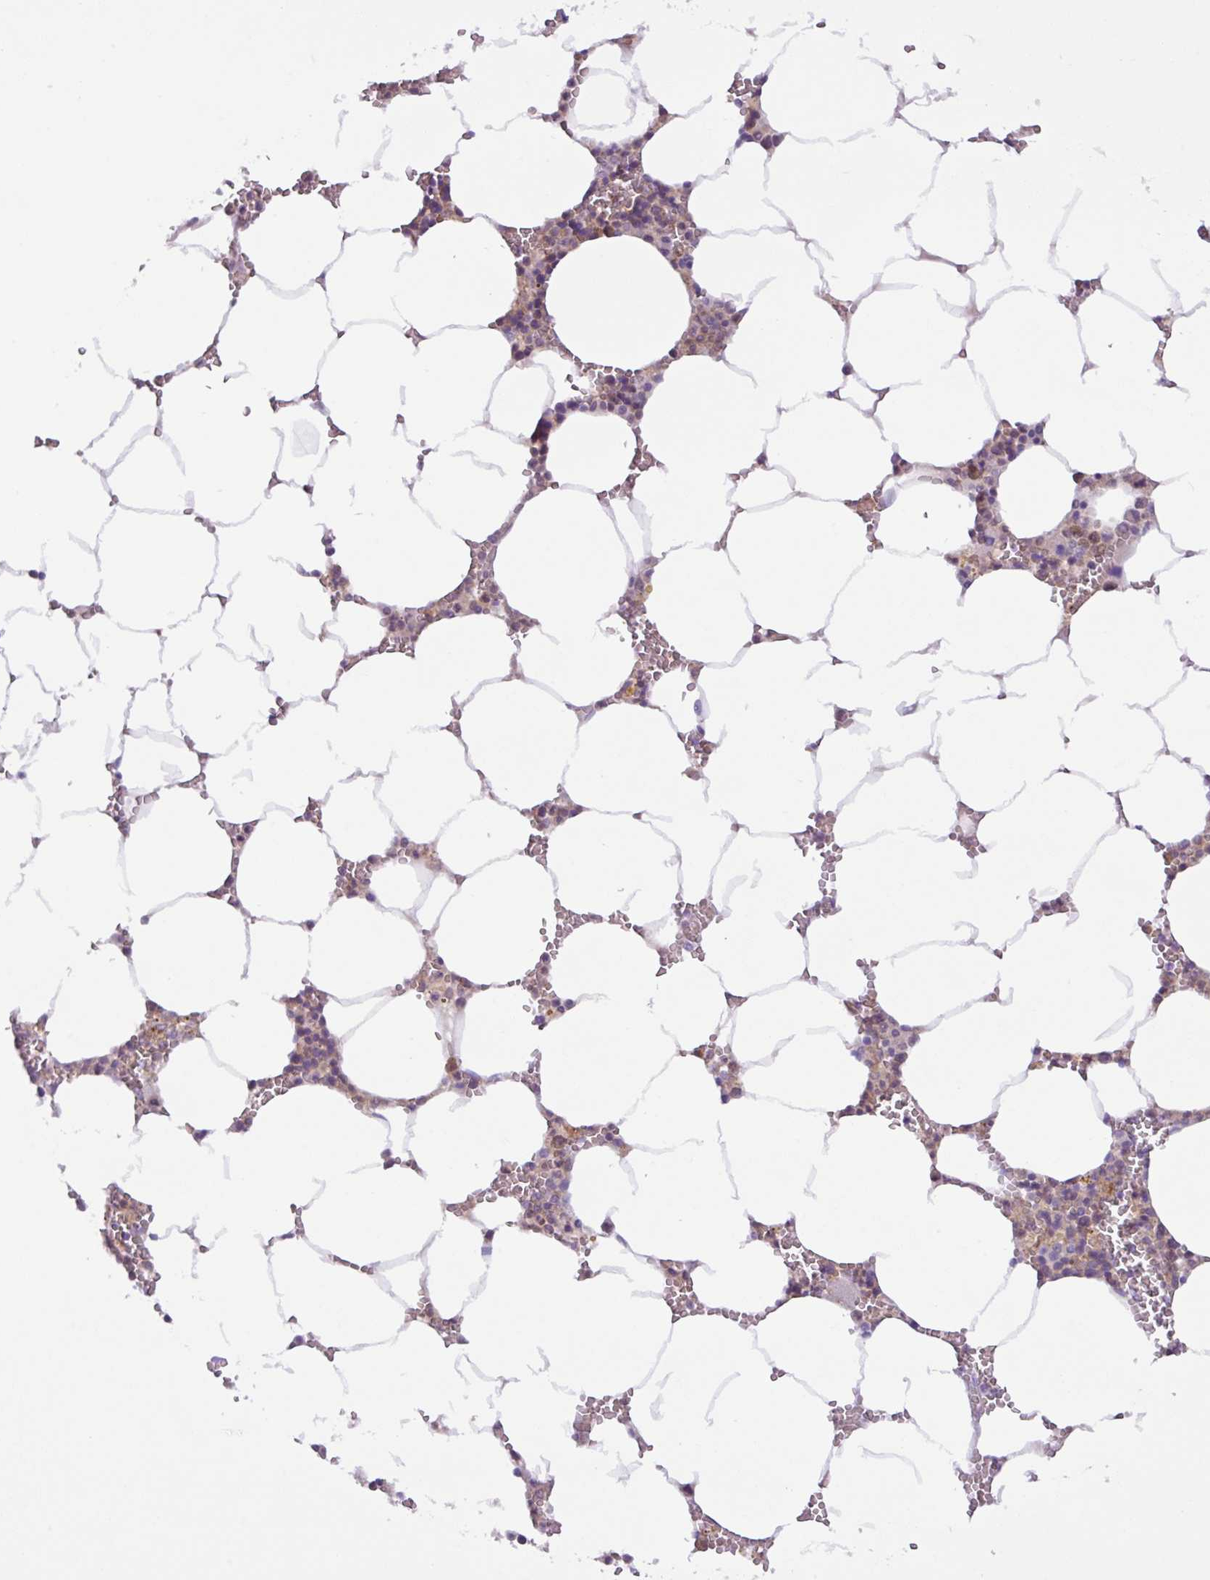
{"staining": {"intensity": "weak", "quantity": "25%-75%", "location": "cytoplasmic/membranous"}, "tissue": "bone marrow", "cell_type": "Hematopoietic cells", "image_type": "normal", "snomed": [{"axis": "morphology", "description": "Normal tissue, NOS"}, {"axis": "topography", "description": "Bone marrow"}], "caption": "This histopathology image displays immunohistochemistry (IHC) staining of benign human bone marrow, with low weak cytoplasmic/membranous staining in approximately 25%-75% of hematopoietic cells.", "gene": "TONSL", "patient": {"sex": "male", "age": 70}}